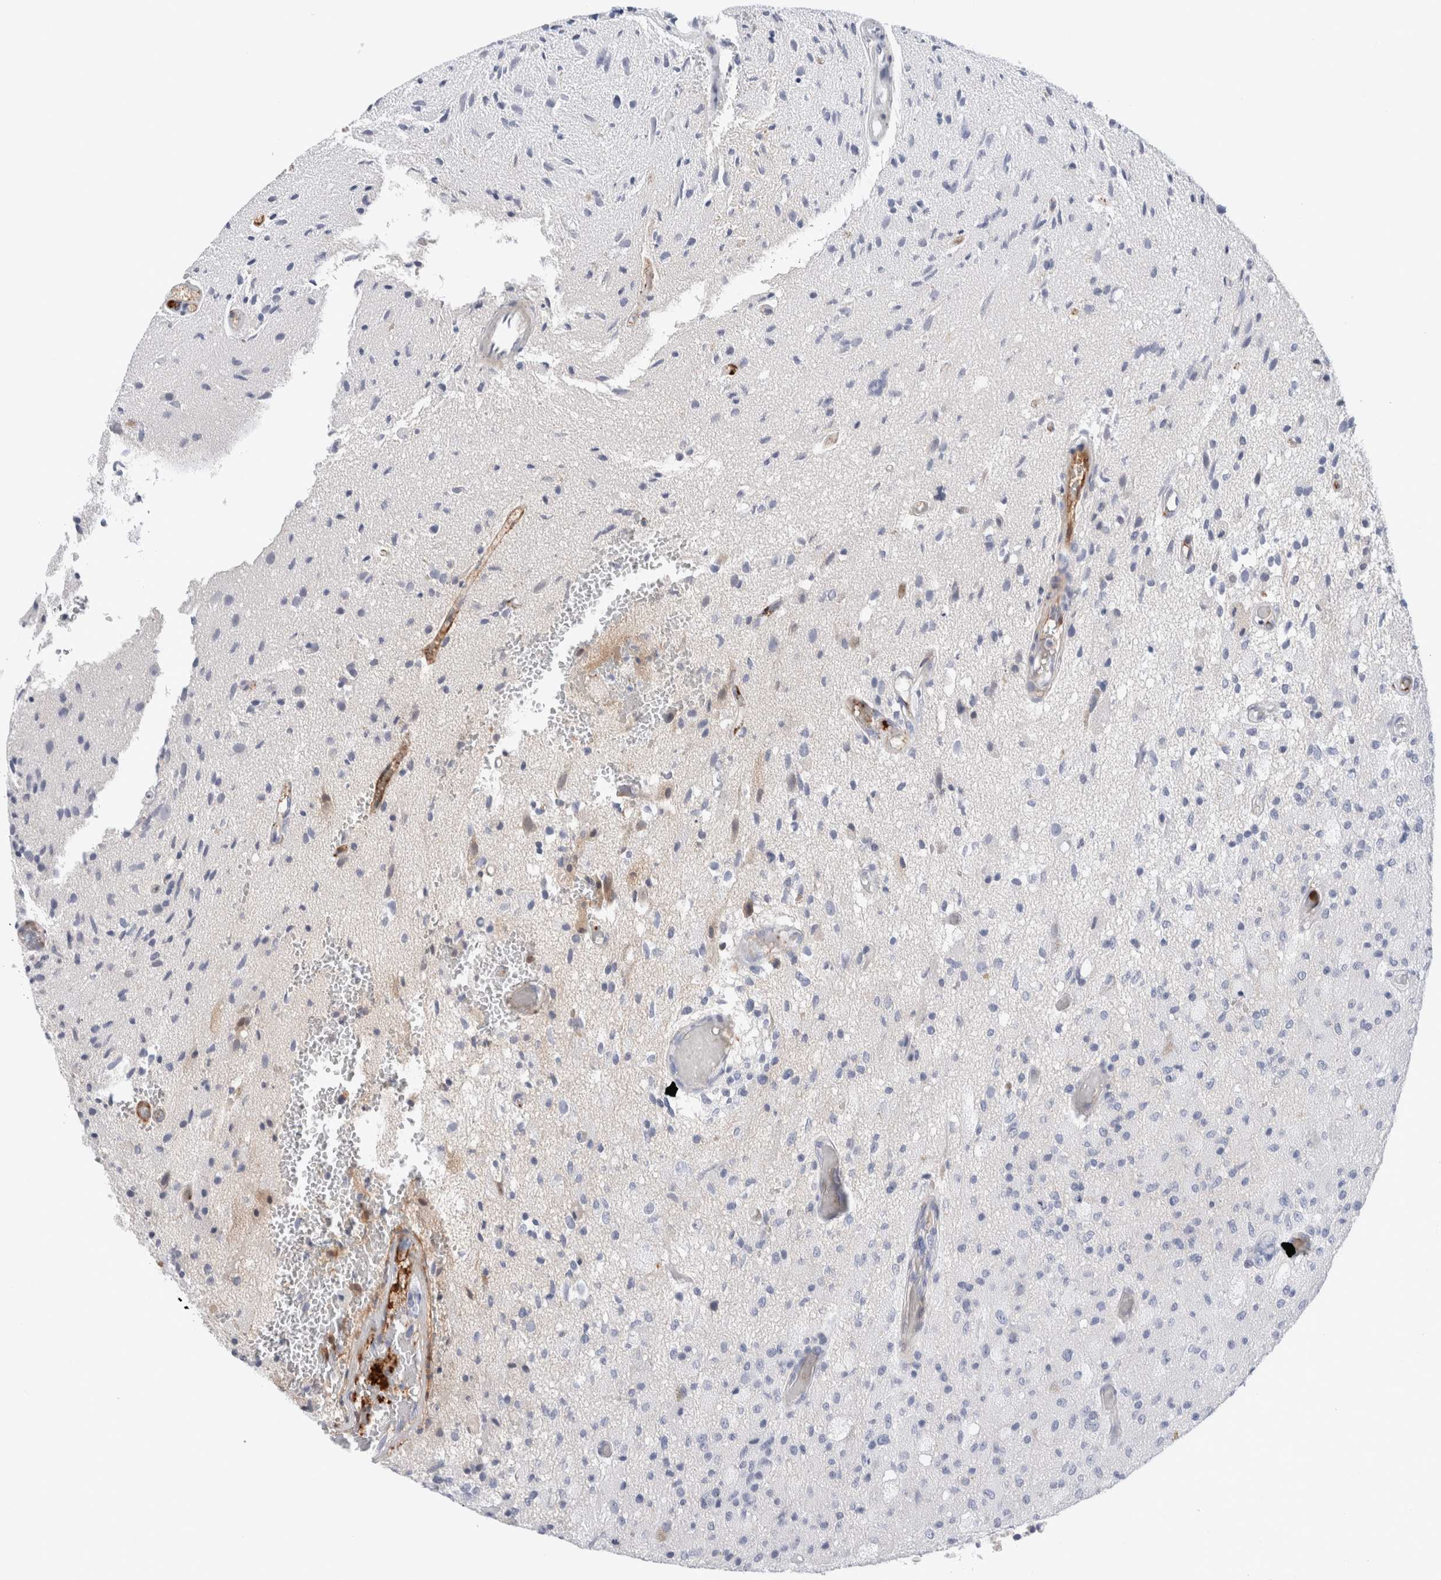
{"staining": {"intensity": "negative", "quantity": "none", "location": "none"}, "tissue": "glioma", "cell_type": "Tumor cells", "image_type": "cancer", "snomed": [{"axis": "morphology", "description": "Normal tissue, NOS"}, {"axis": "morphology", "description": "Glioma, malignant, High grade"}, {"axis": "topography", "description": "Cerebral cortex"}], "caption": "Immunohistochemistry (IHC) photomicrograph of neoplastic tissue: malignant high-grade glioma stained with DAB reveals no significant protein staining in tumor cells. (Stains: DAB (3,3'-diaminobenzidine) IHC with hematoxylin counter stain, Microscopy: brightfield microscopy at high magnification).", "gene": "ECHDC2", "patient": {"sex": "male", "age": 77}}